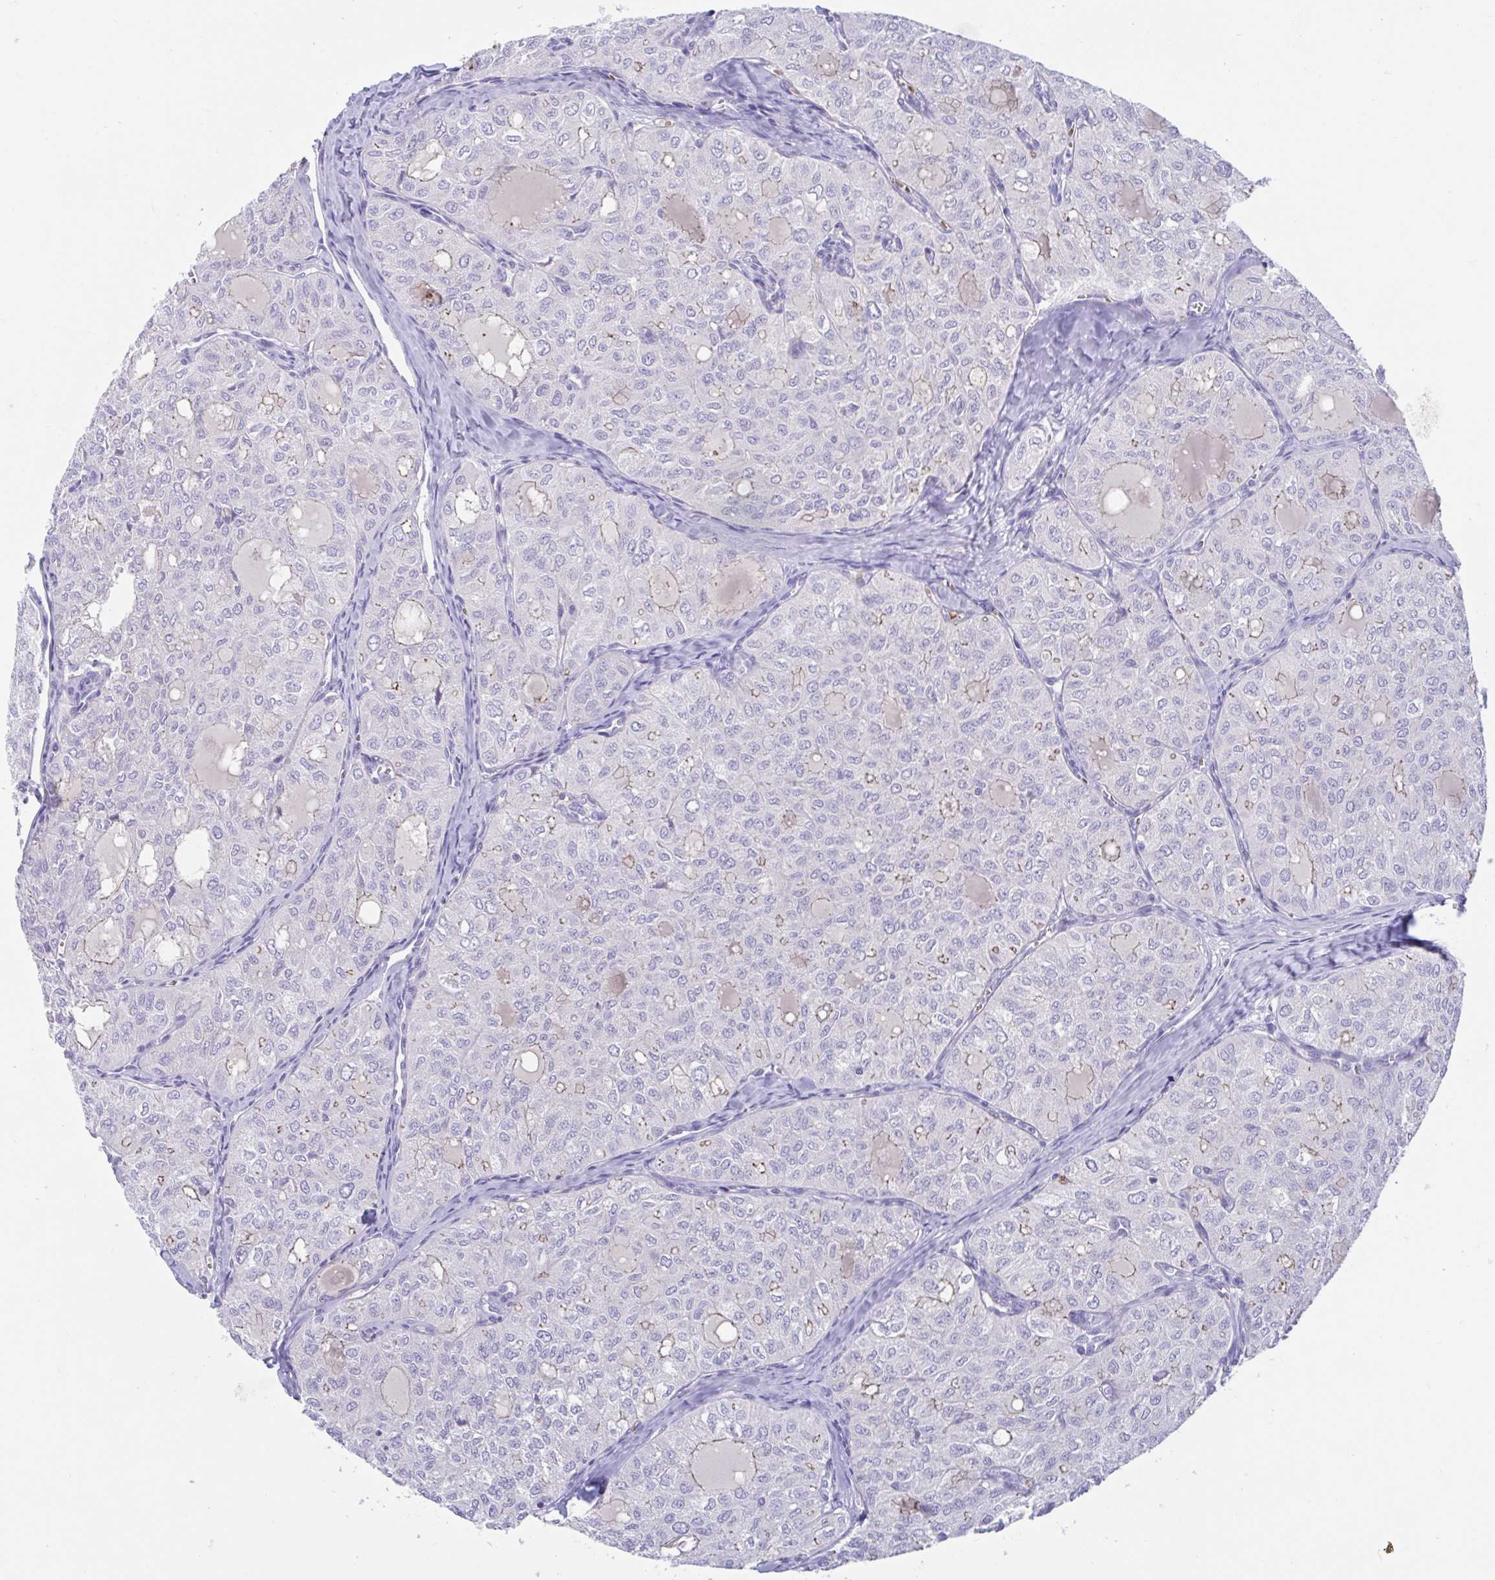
{"staining": {"intensity": "negative", "quantity": "none", "location": "none"}, "tissue": "thyroid cancer", "cell_type": "Tumor cells", "image_type": "cancer", "snomed": [{"axis": "morphology", "description": "Follicular adenoma carcinoma, NOS"}, {"axis": "topography", "description": "Thyroid gland"}], "caption": "Thyroid follicular adenoma carcinoma was stained to show a protein in brown. There is no significant staining in tumor cells.", "gene": "TTC30B", "patient": {"sex": "male", "age": 75}}